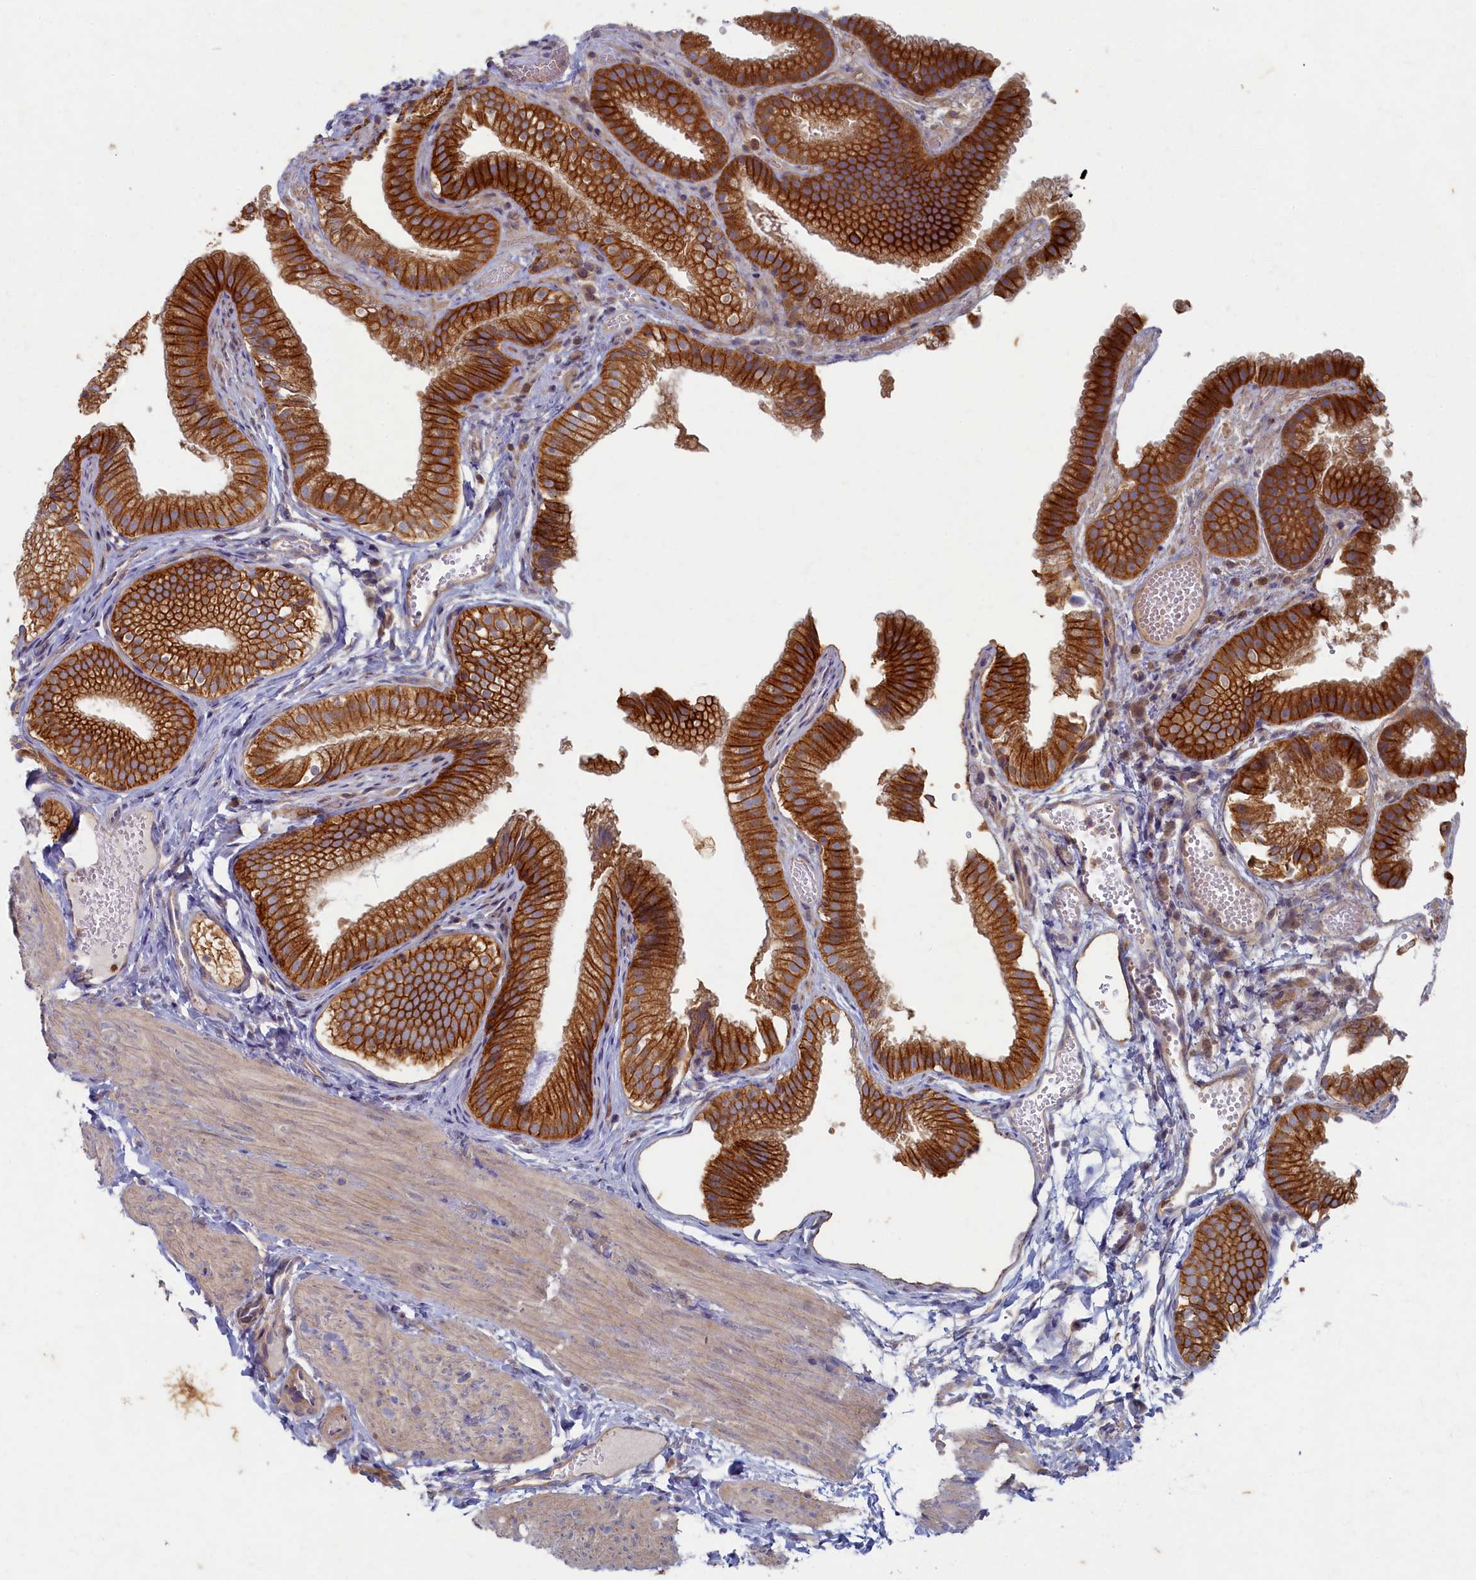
{"staining": {"intensity": "strong", "quantity": ">75%", "location": "cytoplasmic/membranous"}, "tissue": "gallbladder", "cell_type": "Glandular cells", "image_type": "normal", "snomed": [{"axis": "morphology", "description": "Normal tissue, NOS"}, {"axis": "topography", "description": "Gallbladder"}], "caption": "Immunohistochemistry of benign human gallbladder exhibits high levels of strong cytoplasmic/membranous expression in approximately >75% of glandular cells.", "gene": "WDR59", "patient": {"sex": "female", "age": 30}}